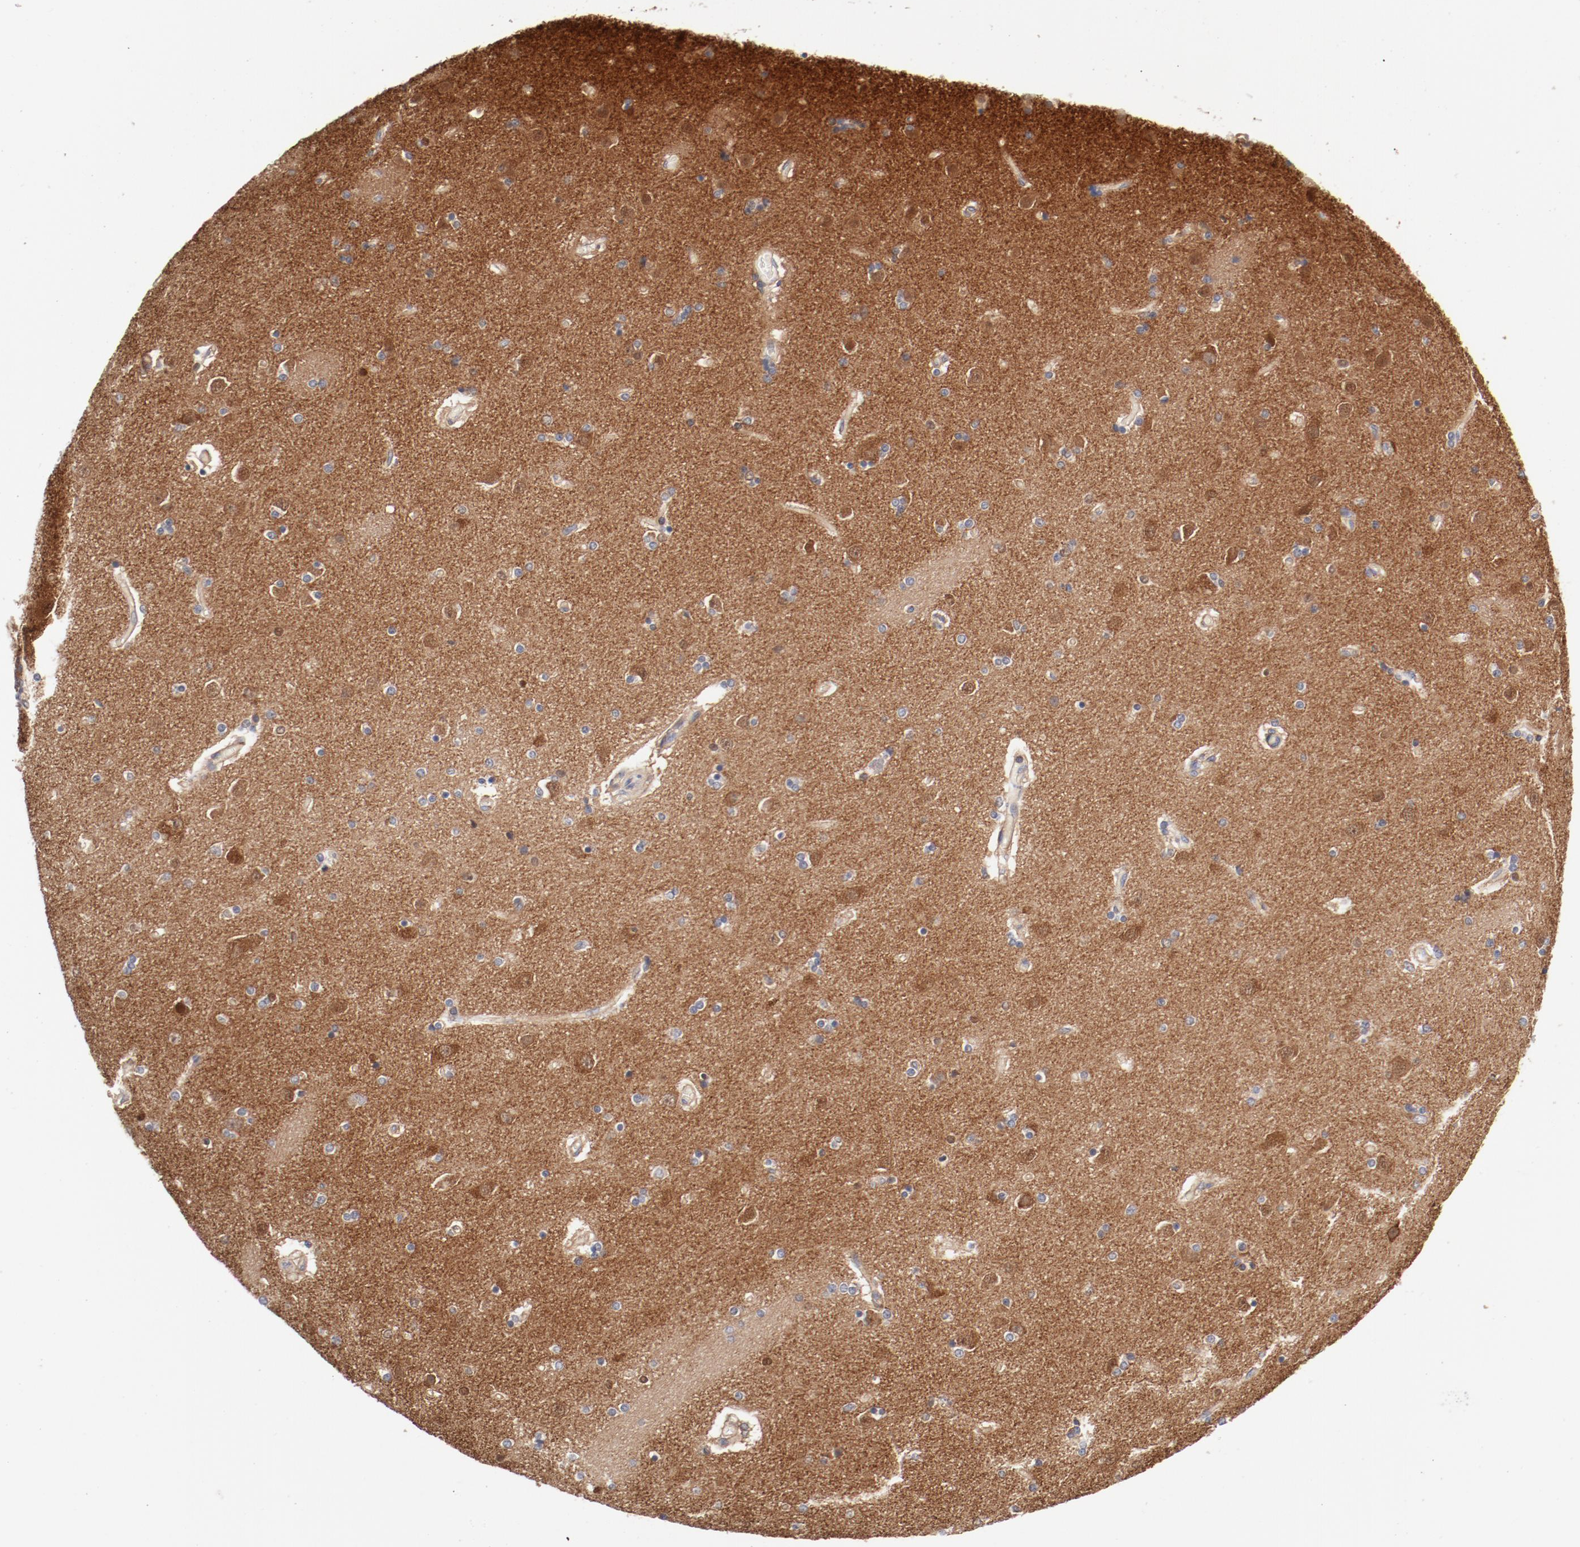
{"staining": {"intensity": "negative", "quantity": "none", "location": "none"}, "tissue": "caudate", "cell_type": "Glial cells", "image_type": "normal", "snomed": [{"axis": "morphology", "description": "Normal tissue, NOS"}, {"axis": "topography", "description": "Lateral ventricle wall"}], "caption": "Immunohistochemistry histopathology image of benign caudate: human caudate stained with DAB (3,3'-diaminobenzidine) demonstrates no significant protein expression in glial cells.", "gene": "AP2A1", "patient": {"sex": "female", "age": 54}}